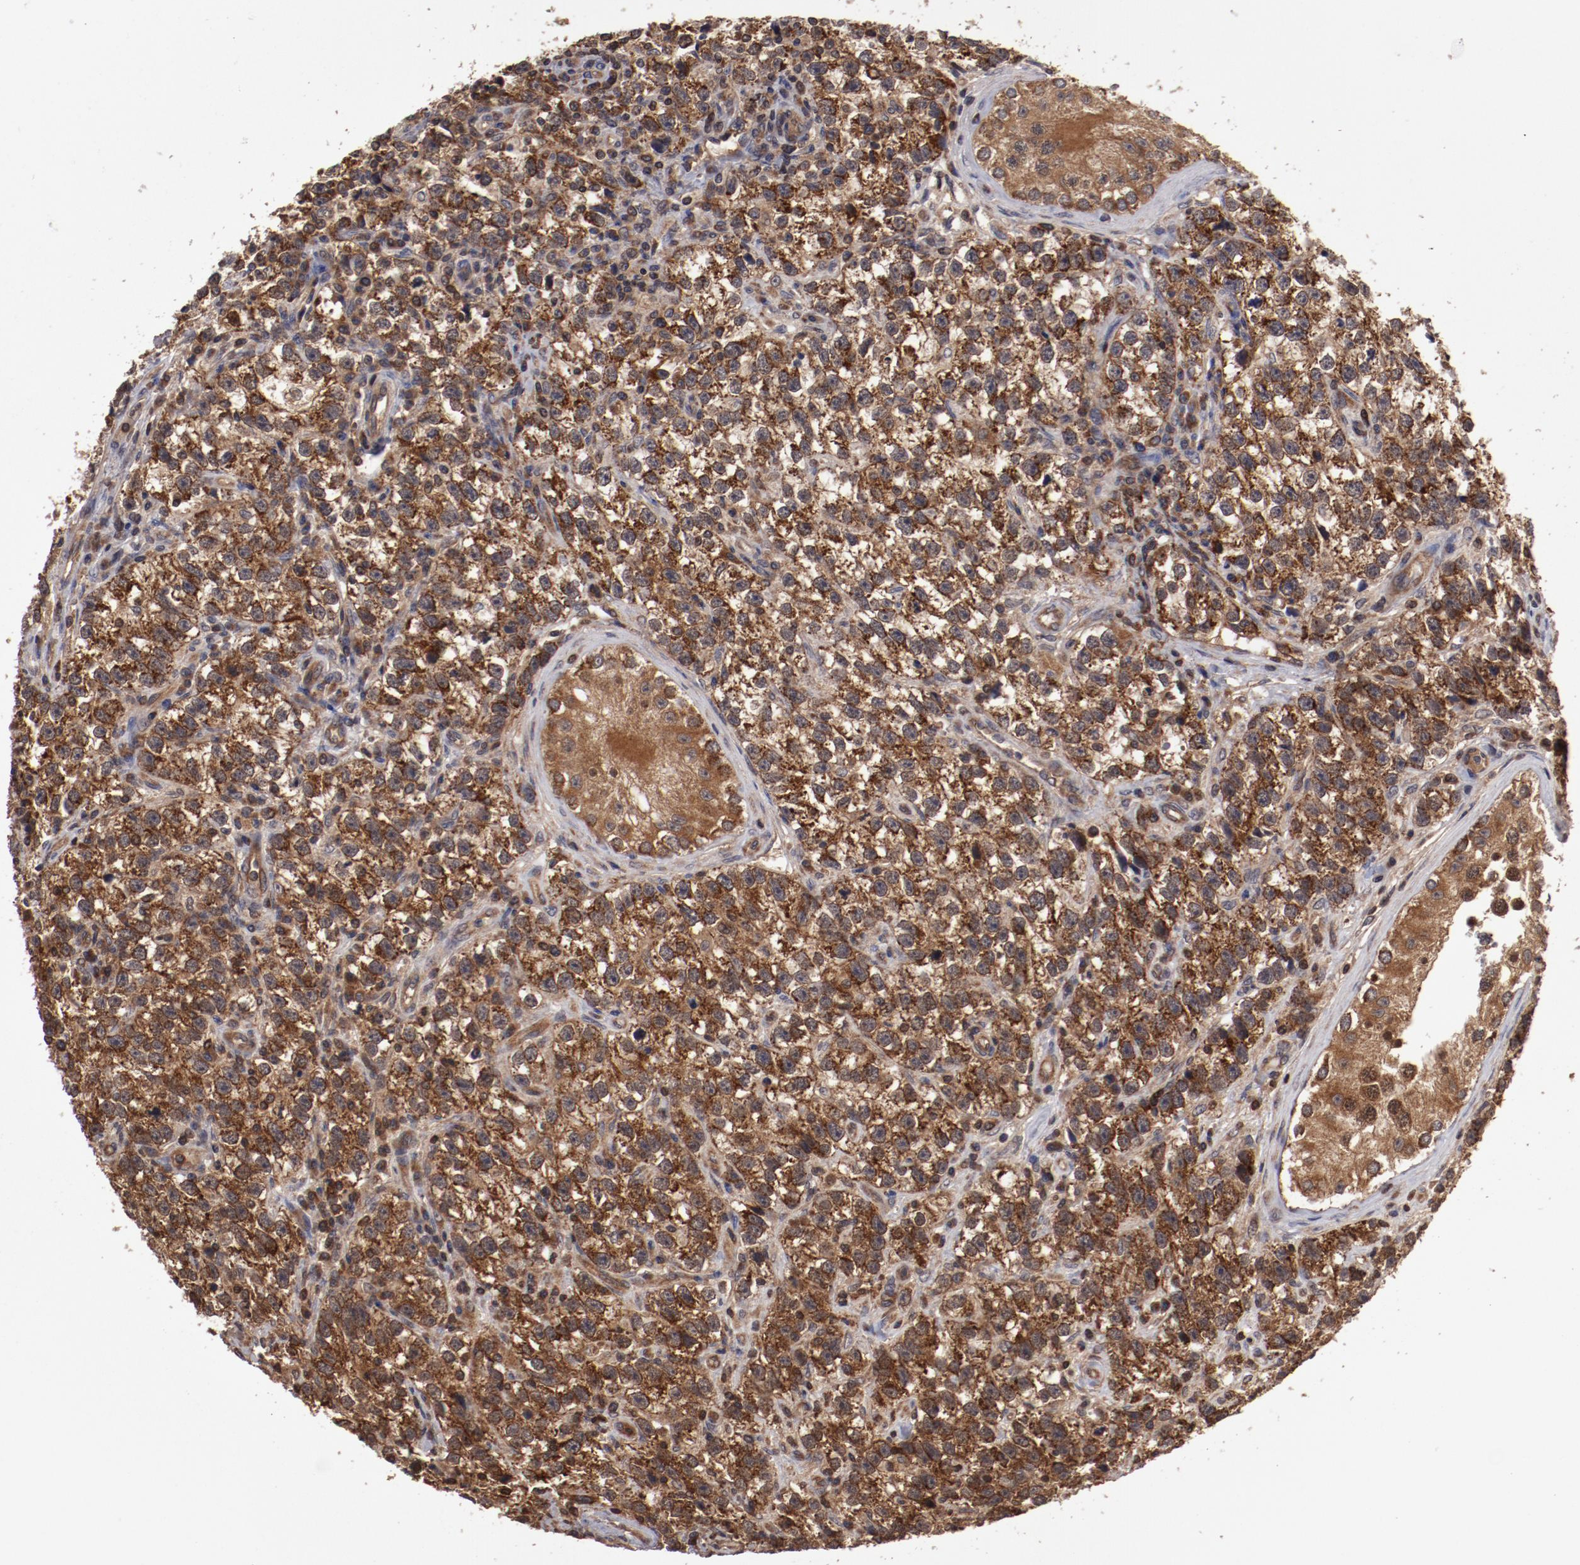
{"staining": {"intensity": "moderate", "quantity": ">75%", "location": "cytoplasmic/membranous"}, "tissue": "testis cancer", "cell_type": "Tumor cells", "image_type": "cancer", "snomed": [{"axis": "morphology", "description": "Seminoma, NOS"}, {"axis": "topography", "description": "Testis"}], "caption": "A medium amount of moderate cytoplasmic/membranous positivity is identified in approximately >75% of tumor cells in testis cancer (seminoma) tissue.", "gene": "RPS6KA6", "patient": {"sex": "male", "age": 38}}